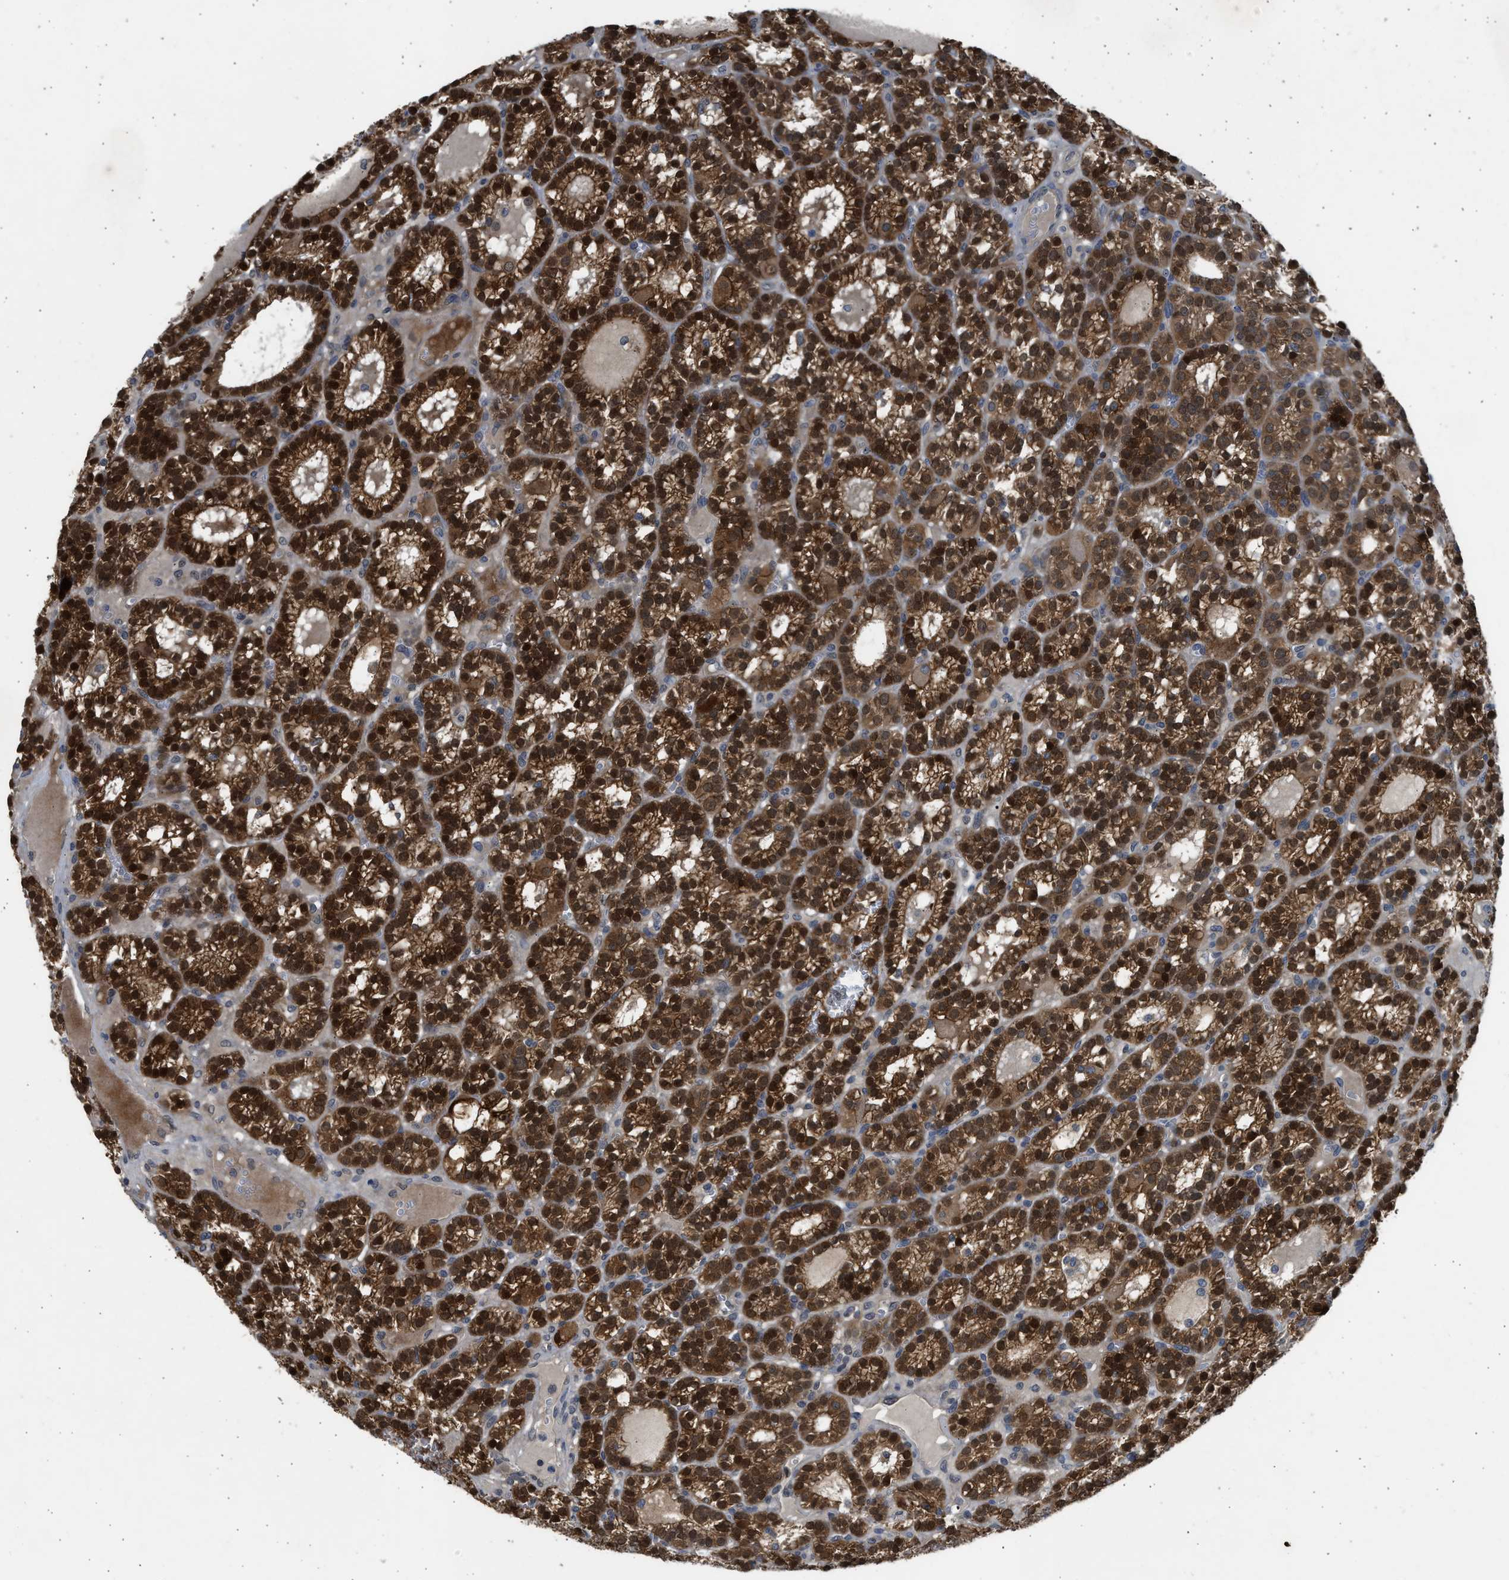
{"staining": {"intensity": "strong", "quantity": ">75%", "location": "cytoplasmic/membranous,nuclear"}, "tissue": "parathyroid gland", "cell_type": "Glandular cells", "image_type": "normal", "snomed": [{"axis": "morphology", "description": "Normal tissue, NOS"}, {"axis": "morphology", "description": "Adenoma, NOS"}, {"axis": "topography", "description": "Parathyroid gland"}], "caption": "Immunohistochemical staining of unremarkable parathyroid gland reveals >75% levels of strong cytoplasmic/membranous,nuclear protein staining in about >75% of glandular cells. The protein of interest is stained brown, and the nuclei are stained in blue (DAB (3,3'-diaminobenzidine) IHC with brightfield microscopy, high magnification).", "gene": "MAPK7", "patient": {"sex": "female", "age": 58}}